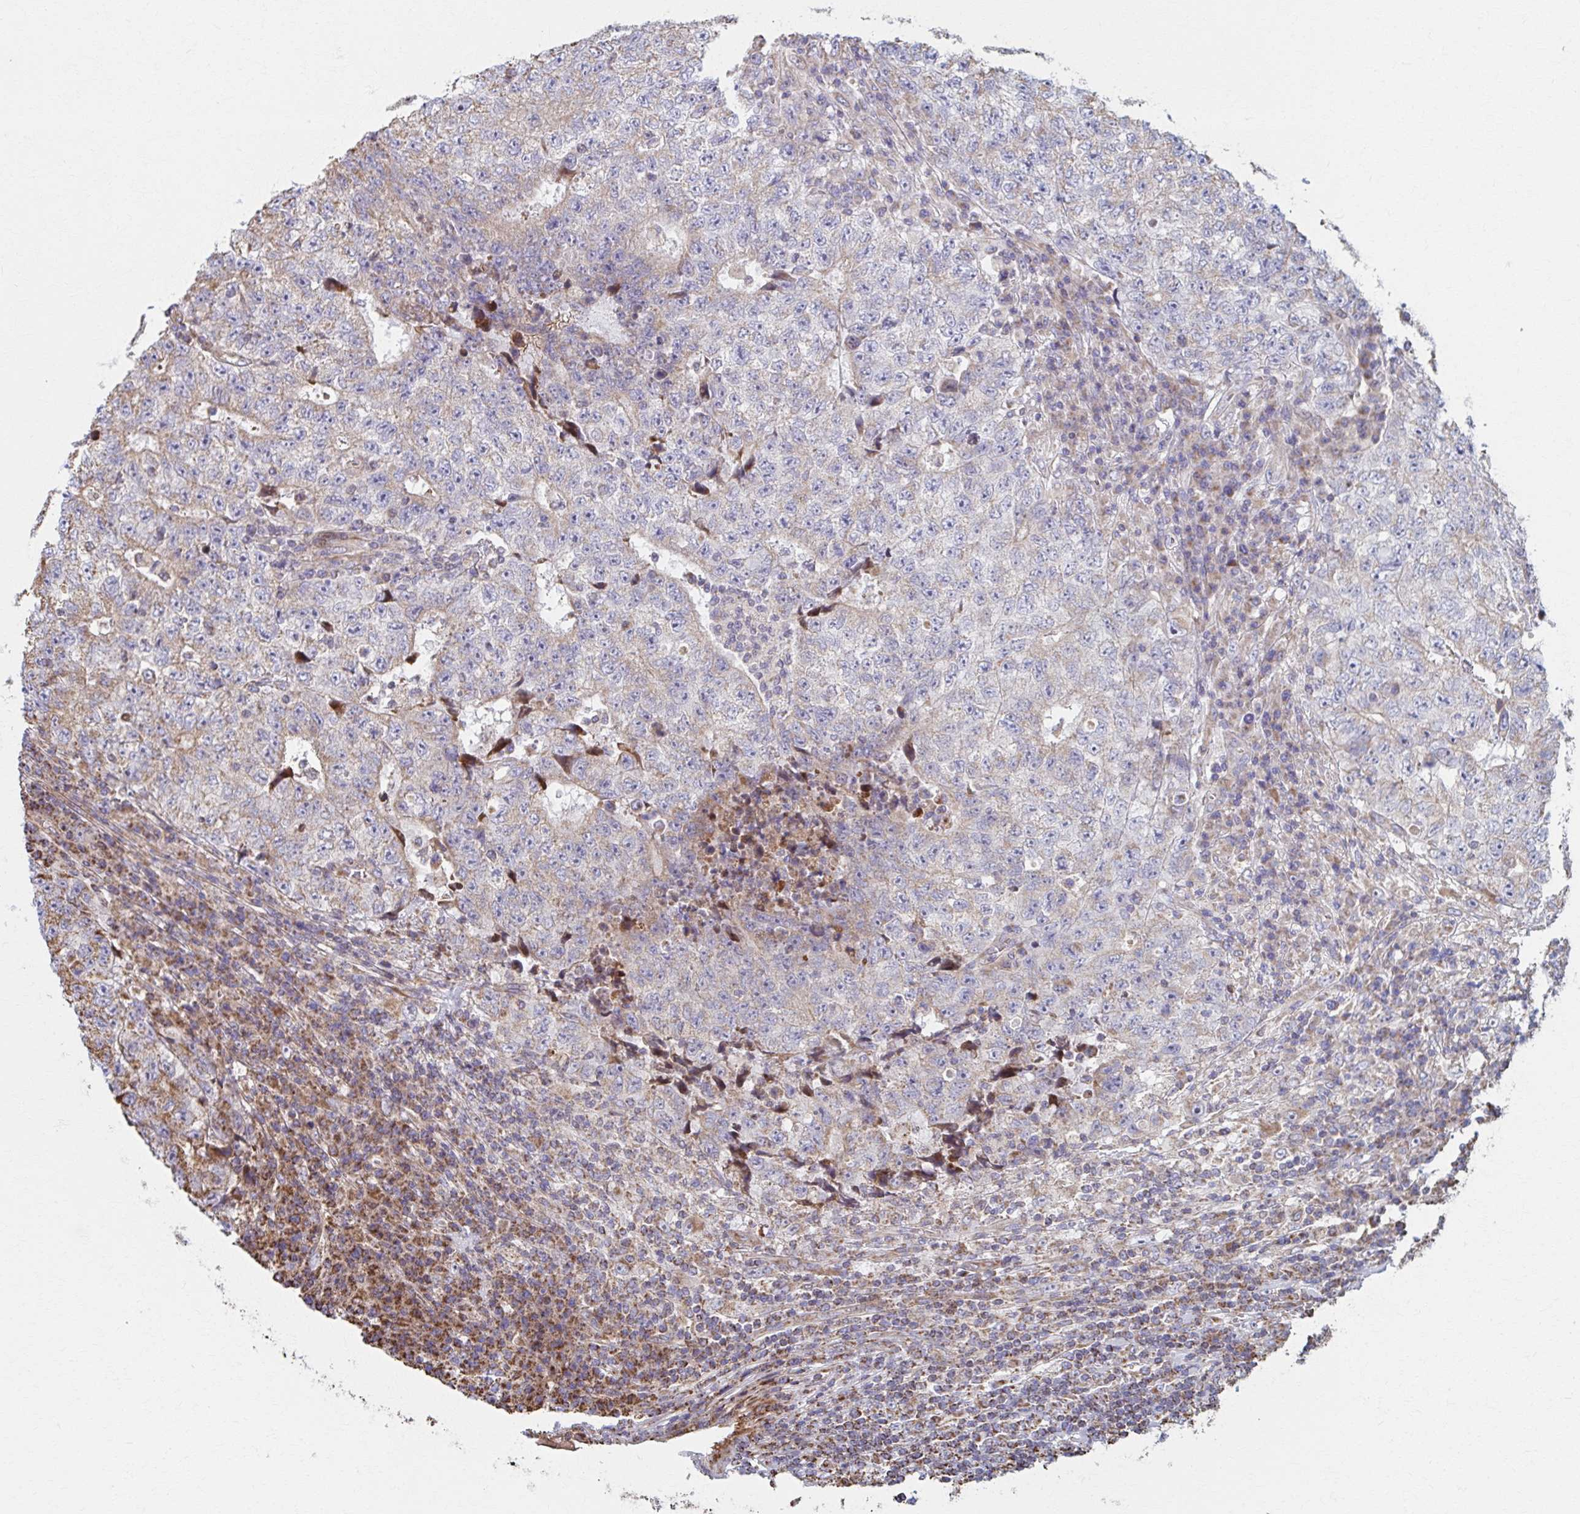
{"staining": {"intensity": "weak", "quantity": "<25%", "location": "cytoplasmic/membranous"}, "tissue": "testis cancer", "cell_type": "Tumor cells", "image_type": "cancer", "snomed": [{"axis": "morphology", "description": "Necrosis, NOS"}, {"axis": "morphology", "description": "Carcinoma, Embryonal, NOS"}, {"axis": "topography", "description": "Testis"}], "caption": "This is an IHC micrograph of human testis cancer (embryonal carcinoma). There is no staining in tumor cells.", "gene": "SAT1", "patient": {"sex": "male", "age": 19}}